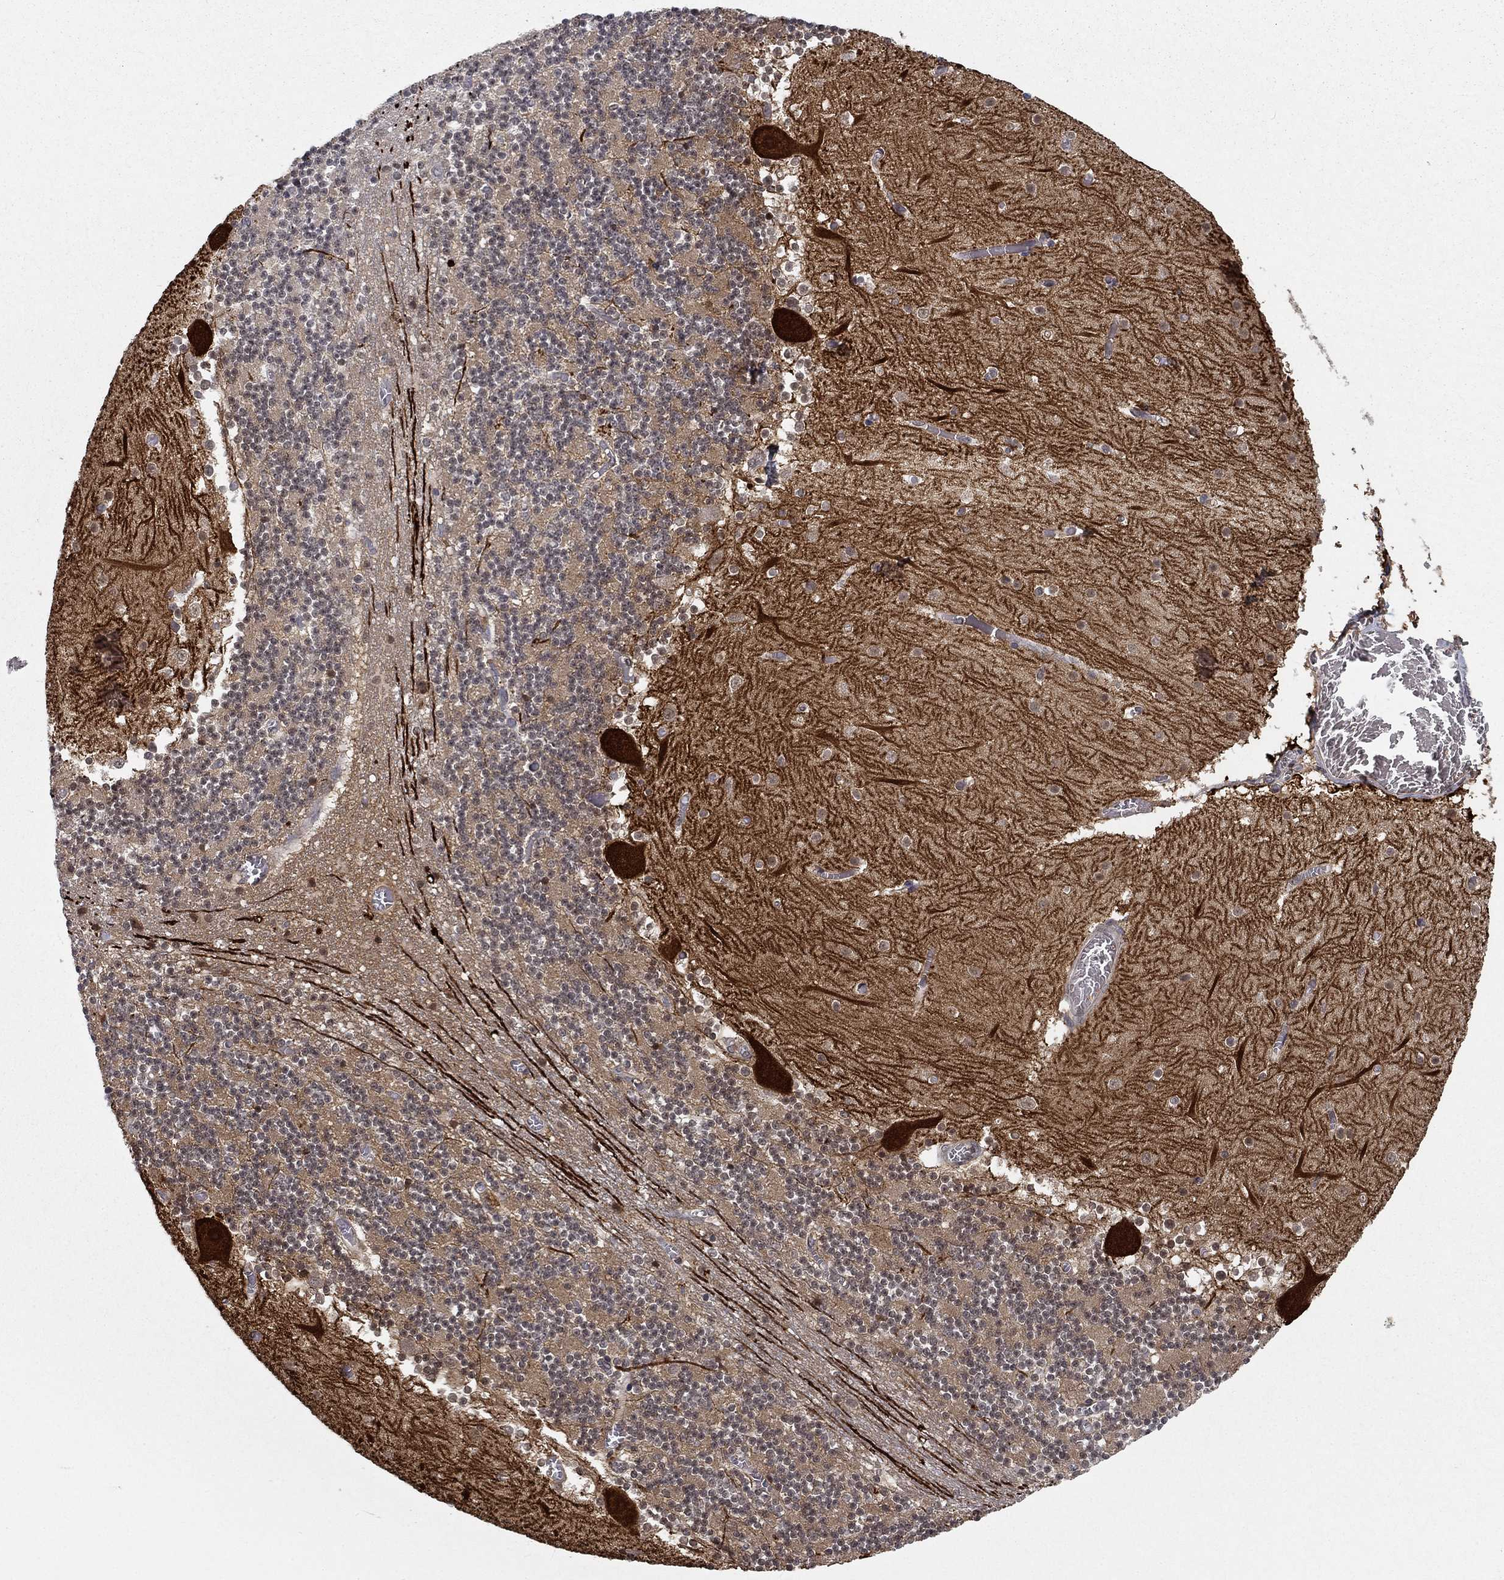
{"staining": {"intensity": "negative", "quantity": "none", "location": "none"}, "tissue": "cerebellum", "cell_type": "Cells in granular layer", "image_type": "normal", "snomed": [{"axis": "morphology", "description": "Normal tissue, NOS"}, {"axis": "topography", "description": "Cerebellum"}], "caption": "The photomicrograph exhibits no staining of cells in granular layer in normal cerebellum. (DAB immunohistochemistry (IHC) with hematoxylin counter stain).", "gene": "CALB1", "patient": {"sex": "female", "age": 28}}